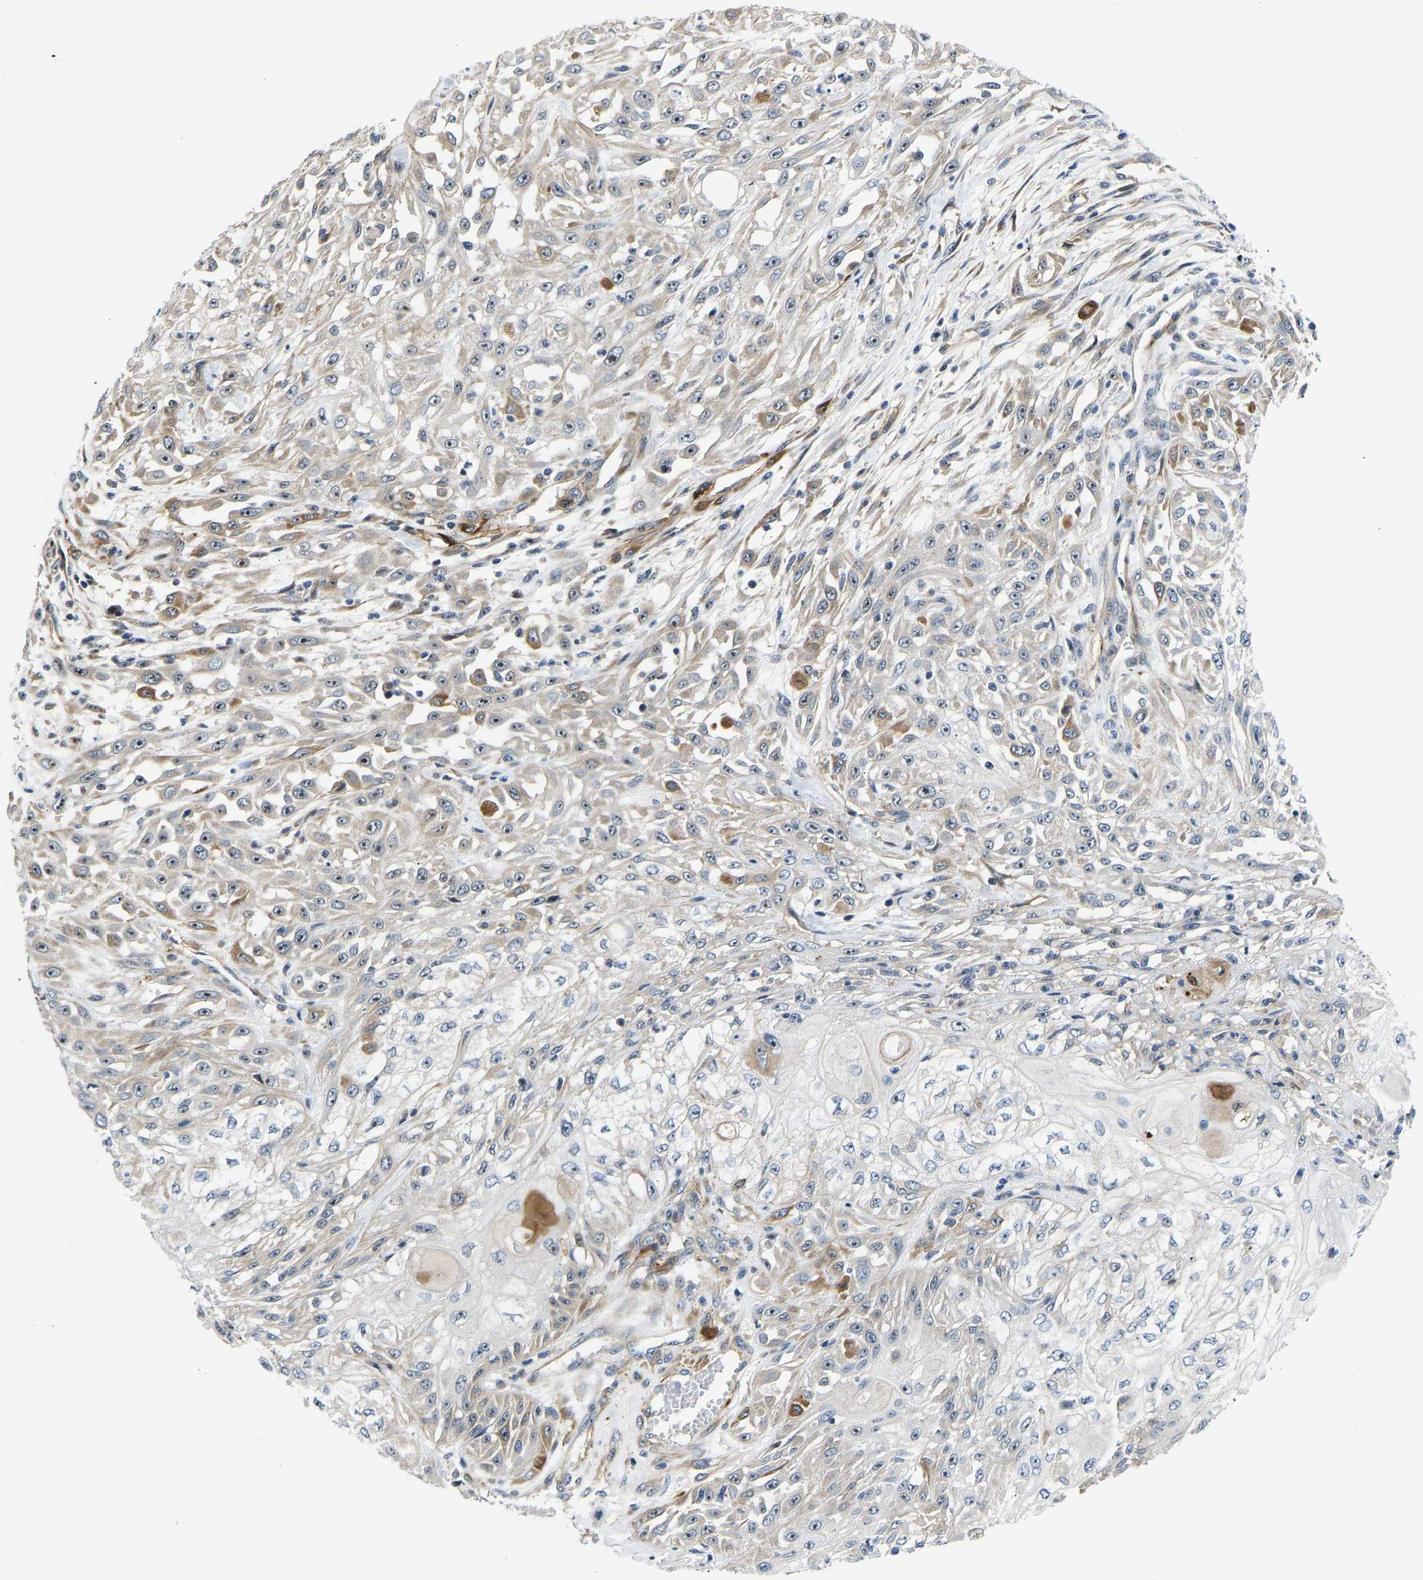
{"staining": {"intensity": "weak", "quantity": "25%-75%", "location": "cytoplasmic/membranous,nuclear"}, "tissue": "skin cancer", "cell_type": "Tumor cells", "image_type": "cancer", "snomed": [{"axis": "morphology", "description": "Squamous cell carcinoma, NOS"}, {"axis": "morphology", "description": "Squamous cell carcinoma, metastatic, NOS"}, {"axis": "topography", "description": "Skin"}, {"axis": "topography", "description": "Lymph node"}], "caption": "Approximately 25%-75% of tumor cells in skin metastatic squamous cell carcinoma exhibit weak cytoplasmic/membranous and nuclear protein staining as visualized by brown immunohistochemical staining.", "gene": "RESF1", "patient": {"sex": "male", "age": 75}}